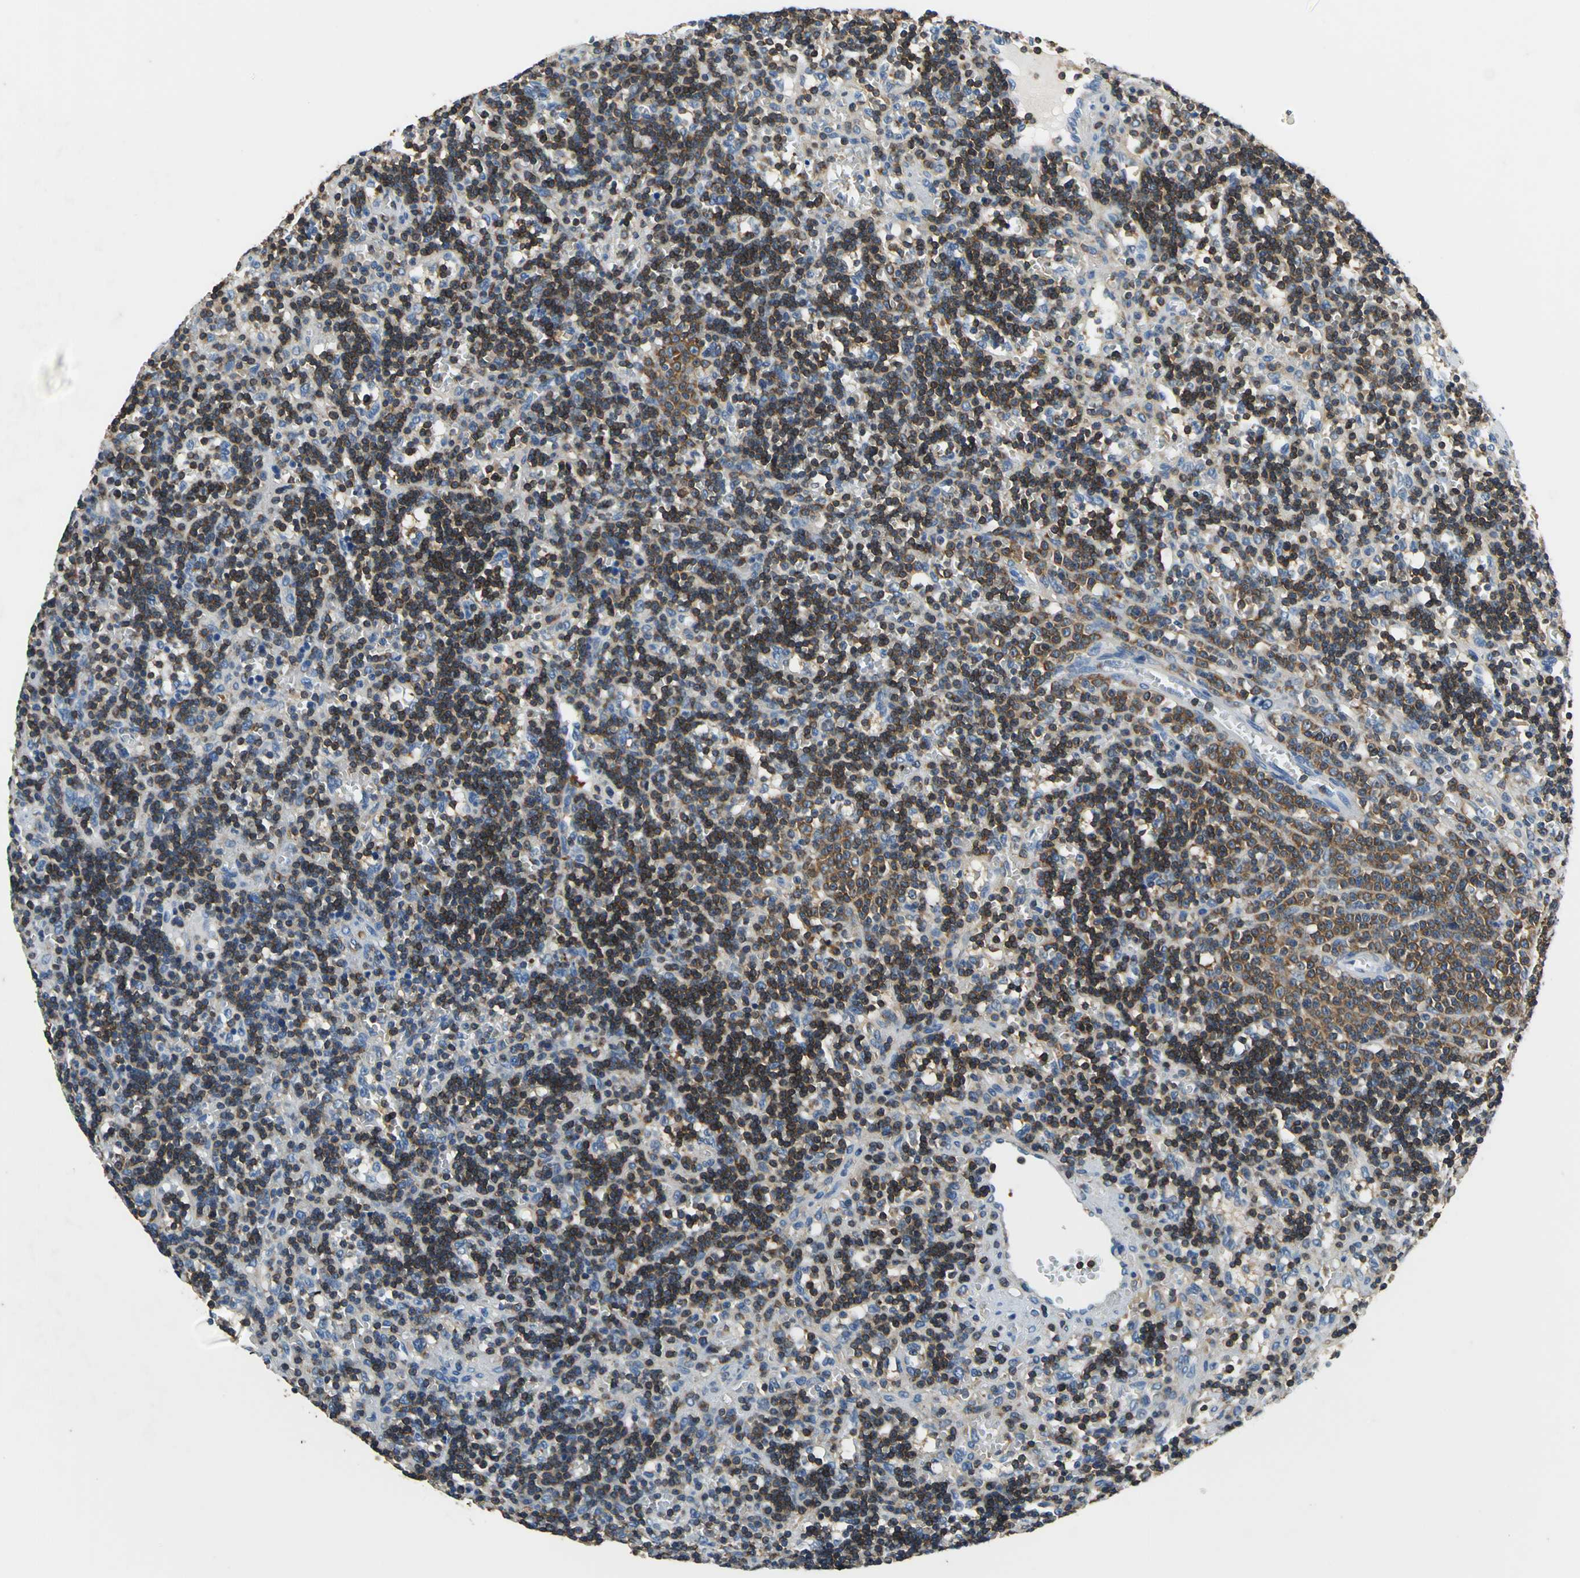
{"staining": {"intensity": "moderate", "quantity": "25%-75%", "location": "cytoplasmic/membranous"}, "tissue": "lymphoma", "cell_type": "Tumor cells", "image_type": "cancer", "snomed": [{"axis": "morphology", "description": "Malignant lymphoma, non-Hodgkin's type, Low grade"}, {"axis": "topography", "description": "Spleen"}], "caption": "High-power microscopy captured an IHC image of lymphoma, revealing moderate cytoplasmic/membranous staining in approximately 25%-75% of tumor cells.", "gene": "PRKCA", "patient": {"sex": "male", "age": 60}}